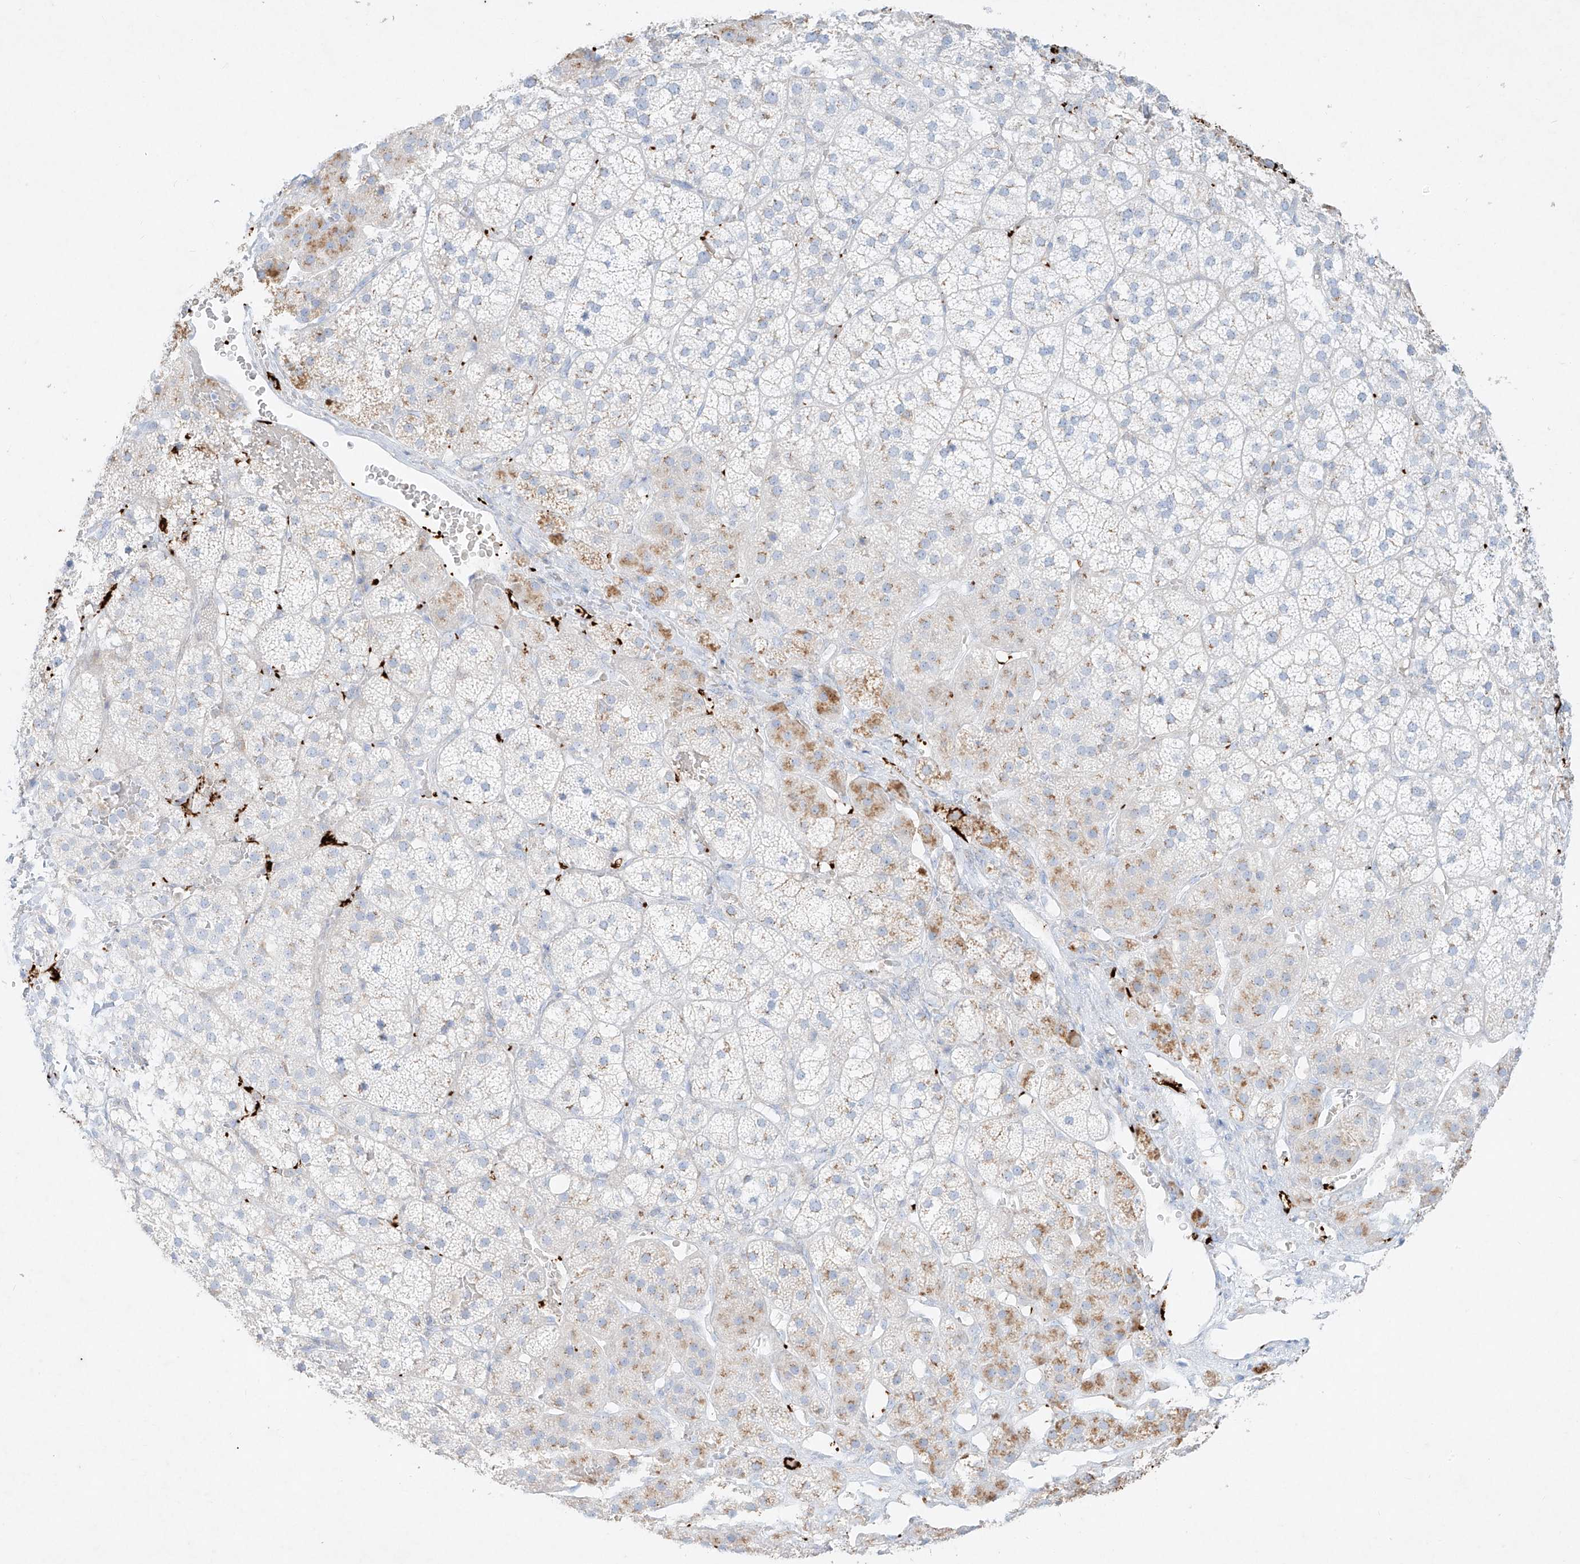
{"staining": {"intensity": "weak", "quantity": "<25%", "location": "cytoplasmic/membranous"}, "tissue": "adrenal gland", "cell_type": "Glandular cells", "image_type": "normal", "snomed": [{"axis": "morphology", "description": "Normal tissue, NOS"}, {"axis": "topography", "description": "Adrenal gland"}], "caption": "DAB (3,3'-diaminobenzidine) immunohistochemical staining of normal human adrenal gland displays no significant positivity in glandular cells. (DAB (3,3'-diaminobenzidine) immunohistochemistry visualized using brightfield microscopy, high magnification).", "gene": "PLEK", "patient": {"sex": "female", "age": 44}}